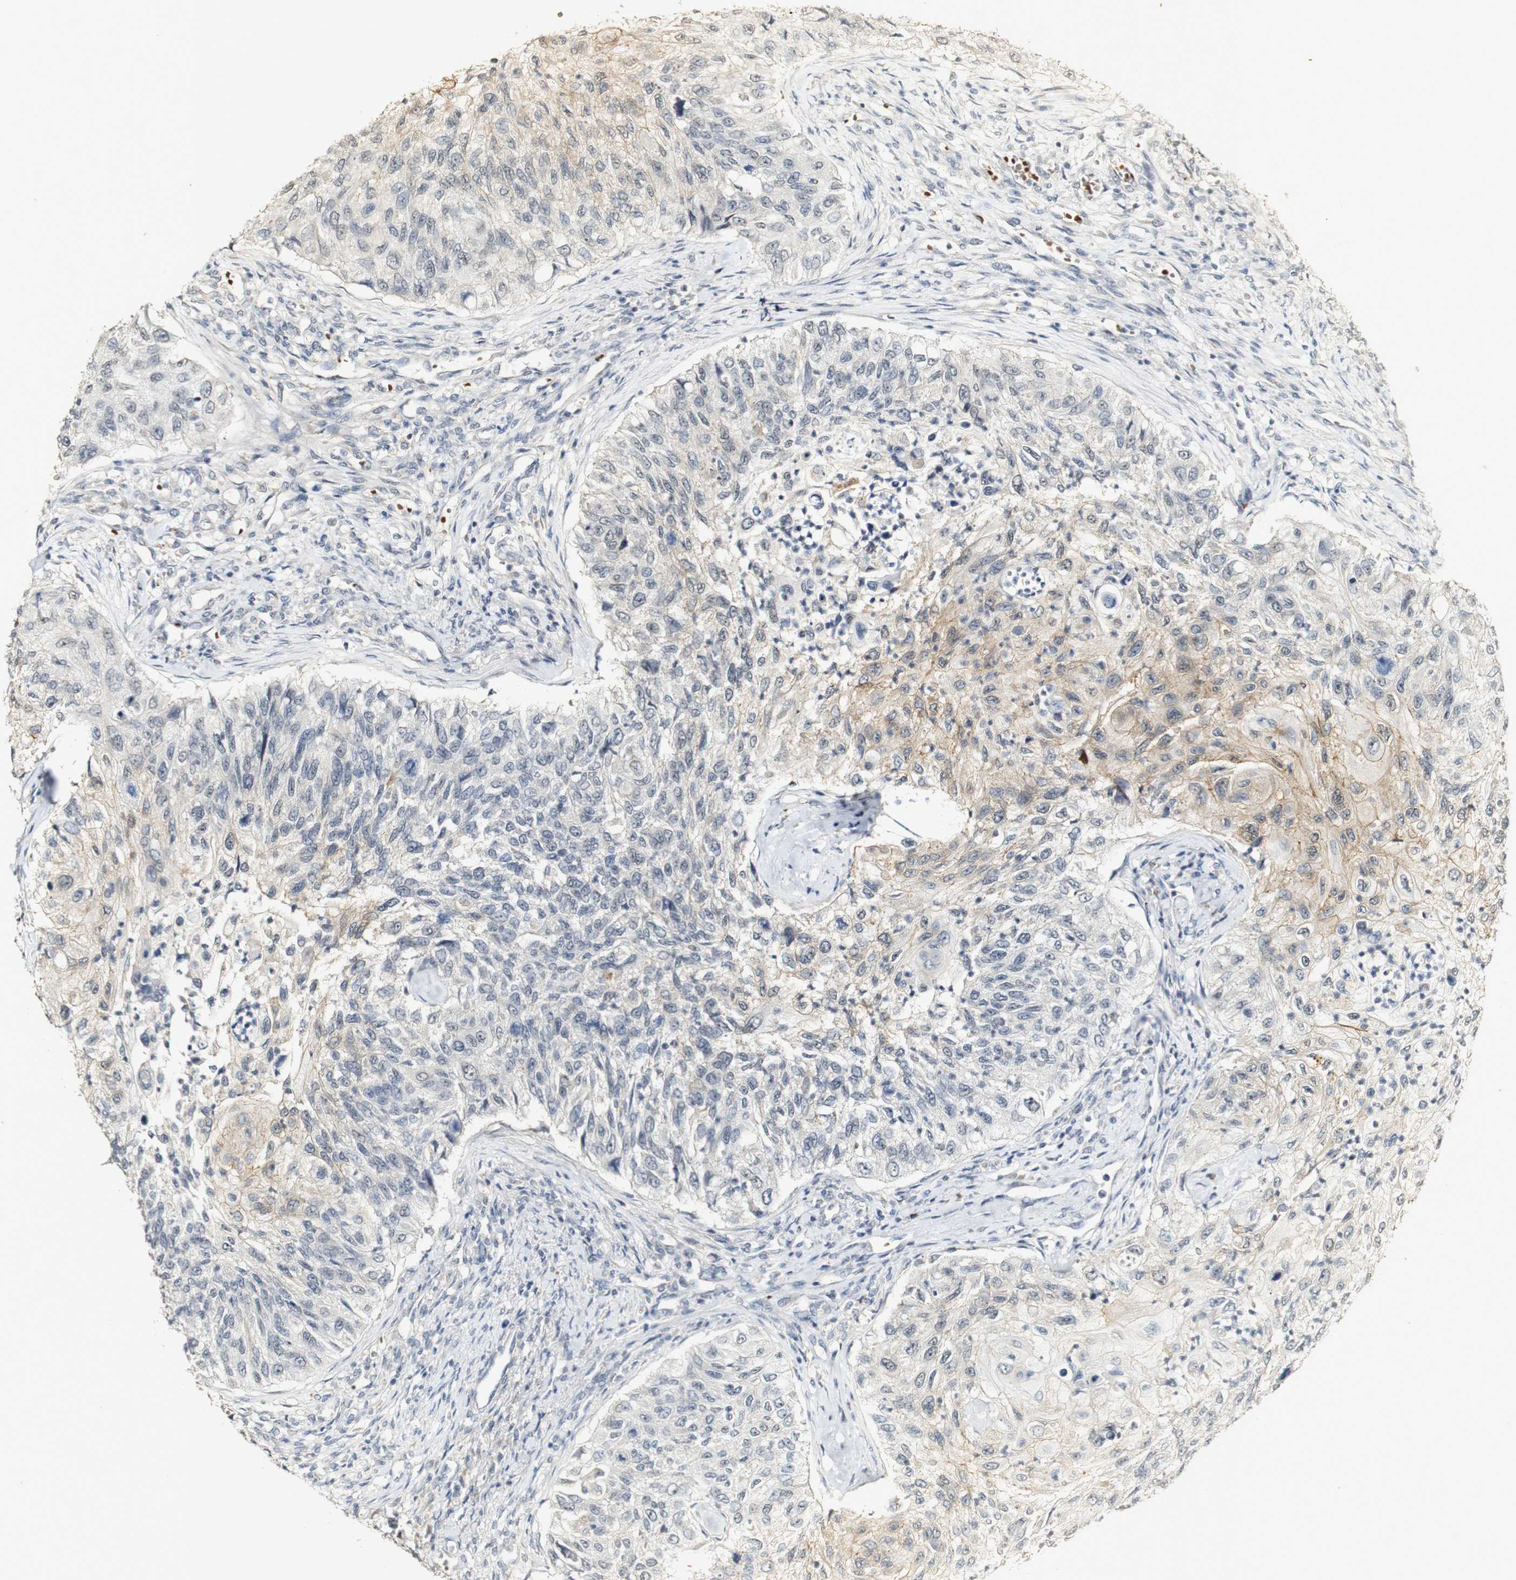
{"staining": {"intensity": "weak", "quantity": "<25%", "location": "cytoplasmic/membranous"}, "tissue": "urothelial cancer", "cell_type": "Tumor cells", "image_type": "cancer", "snomed": [{"axis": "morphology", "description": "Urothelial carcinoma, High grade"}, {"axis": "topography", "description": "Urinary bladder"}], "caption": "The immunohistochemistry (IHC) image has no significant positivity in tumor cells of urothelial cancer tissue.", "gene": "SYT7", "patient": {"sex": "female", "age": 60}}